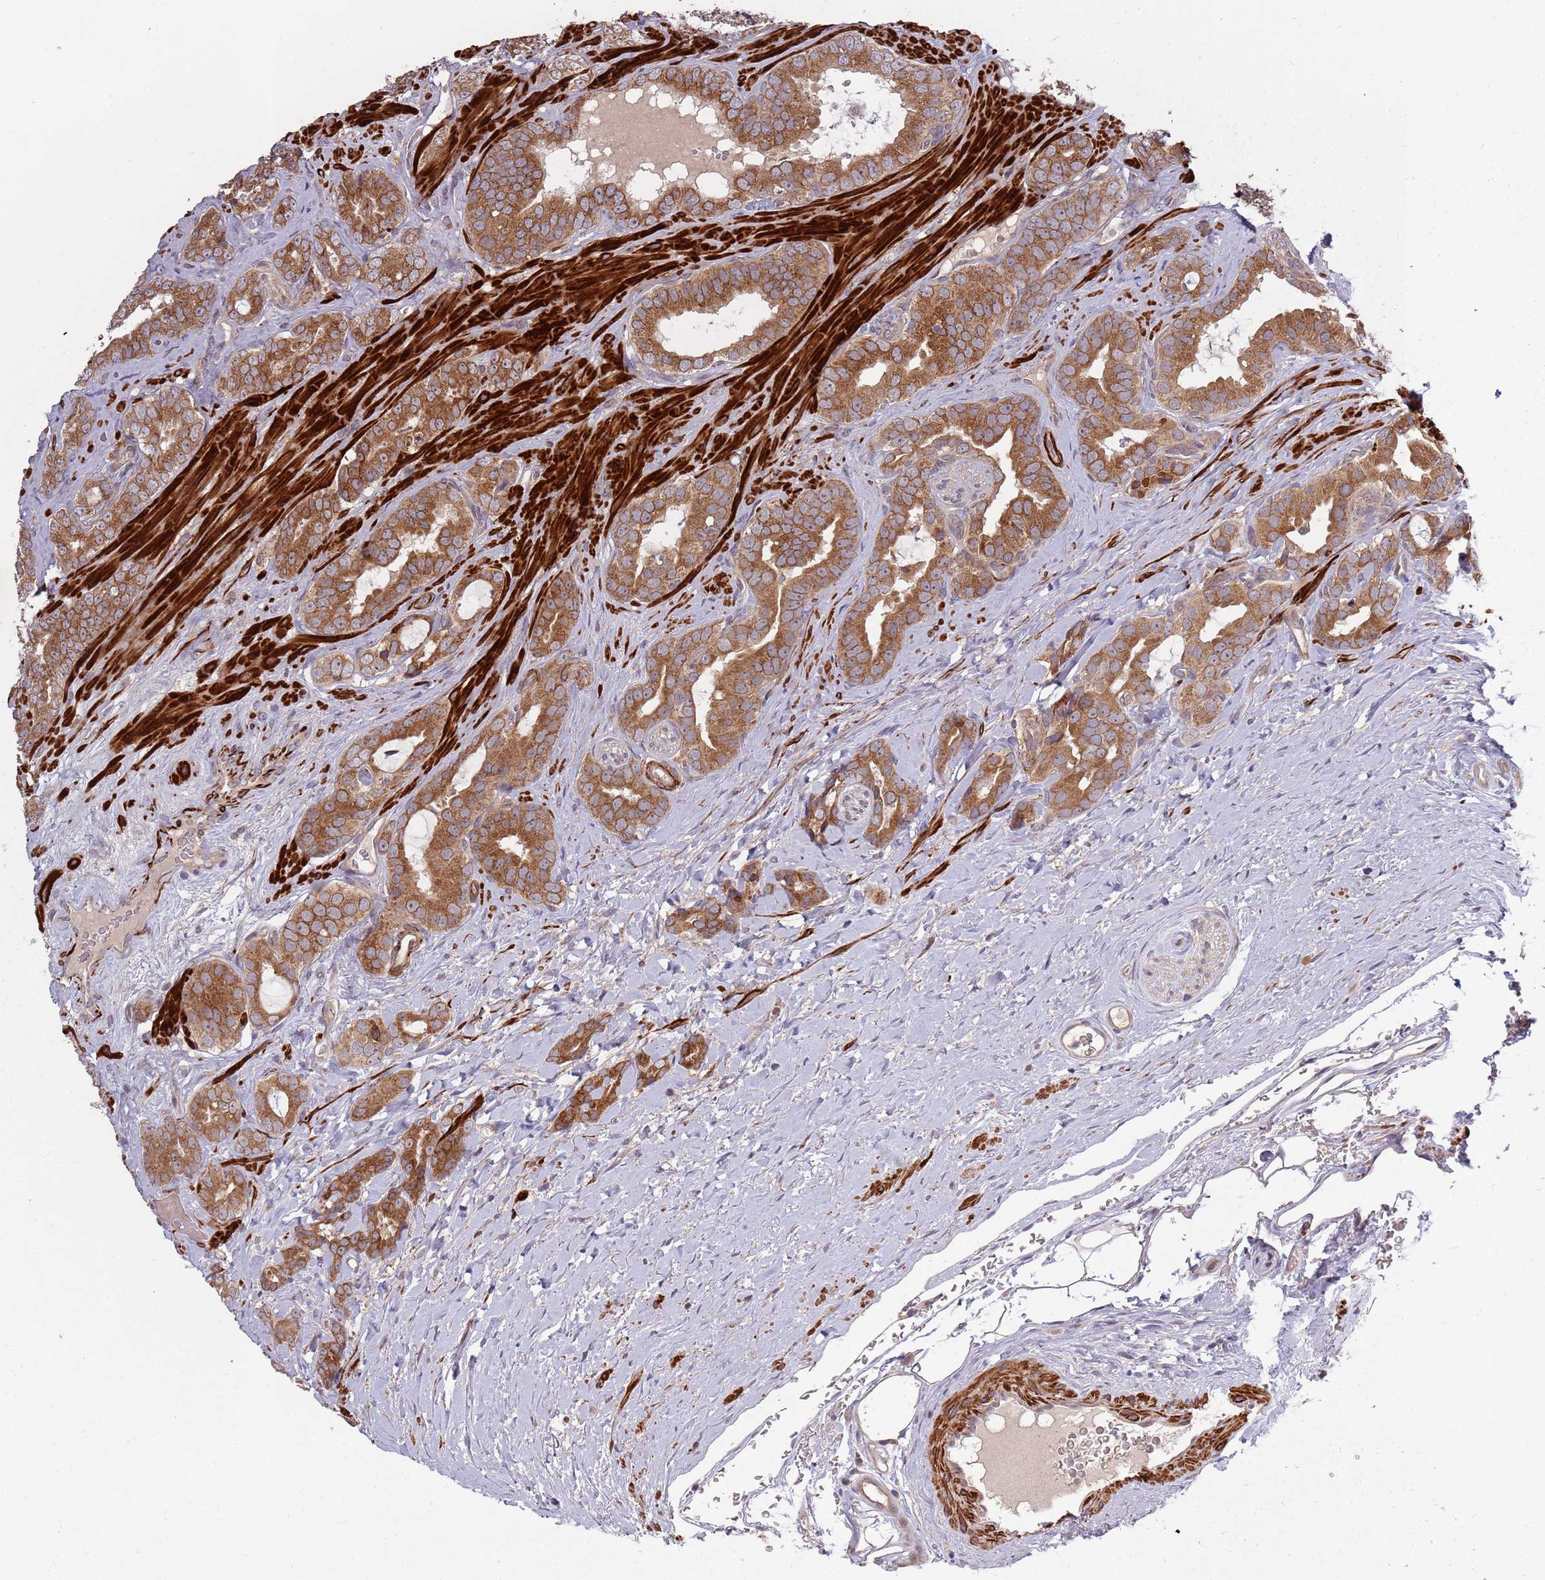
{"staining": {"intensity": "moderate", "quantity": ">75%", "location": "cytoplasmic/membranous"}, "tissue": "prostate cancer", "cell_type": "Tumor cells", "image_type": "cancer", "snomed": [{"axis": "morphology", "description": "Adenocarcinoma, High grade"}, {"axis": "topography", "description": "Prostate"}], "caption": "Immunohistochemical staining of human prostate cancer exhibits moderate cytoplasmic/membranous protein staining in approximately >75% of tumor cells.", "gene": "PLD6", "patient": {"sex": "male", "age": 71}}